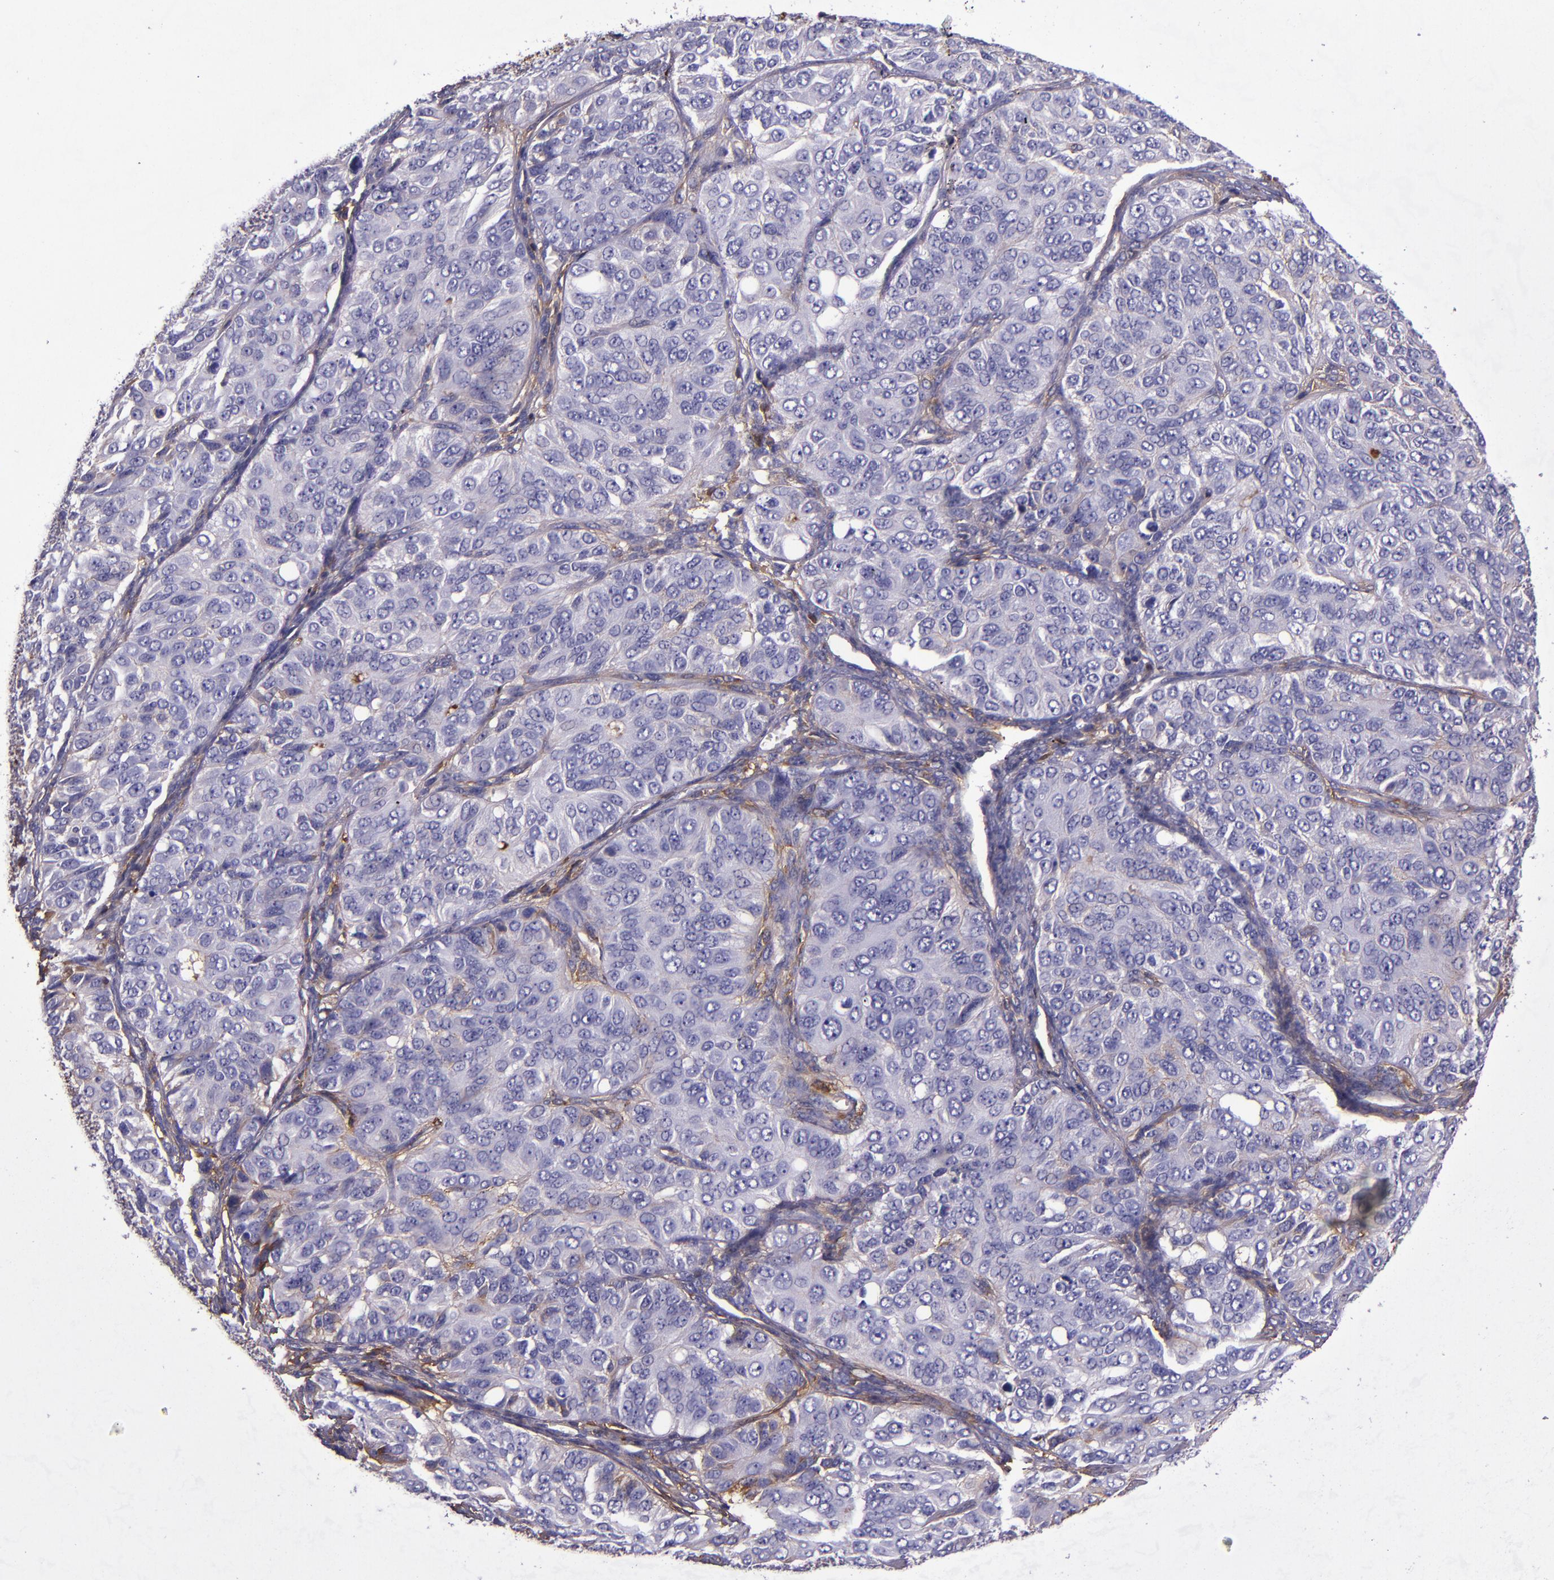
{"staining": {"intensity": "negative", "quantity": "none", "location": "none"}, "tissue": "ovarian cancer", "cell_type": "Tumor cells", "image_type": "cancer", "snomed": [{"axis": "morphology", "description": "Carcinoma, endometroid"}, {"axis": "topography", "description": "Ovary"}], "caption": "High magnification brightfield microscopy of ovarian cancer (endometroid carcinoma) stained with DAB (3,3'-diaminobenzidine) (brown) and counterstained with hematoxylin (blue): tumor cells show no significant staining.", "gene": "CLEC3B", "patient": {"sex": "female", "age": 51}}